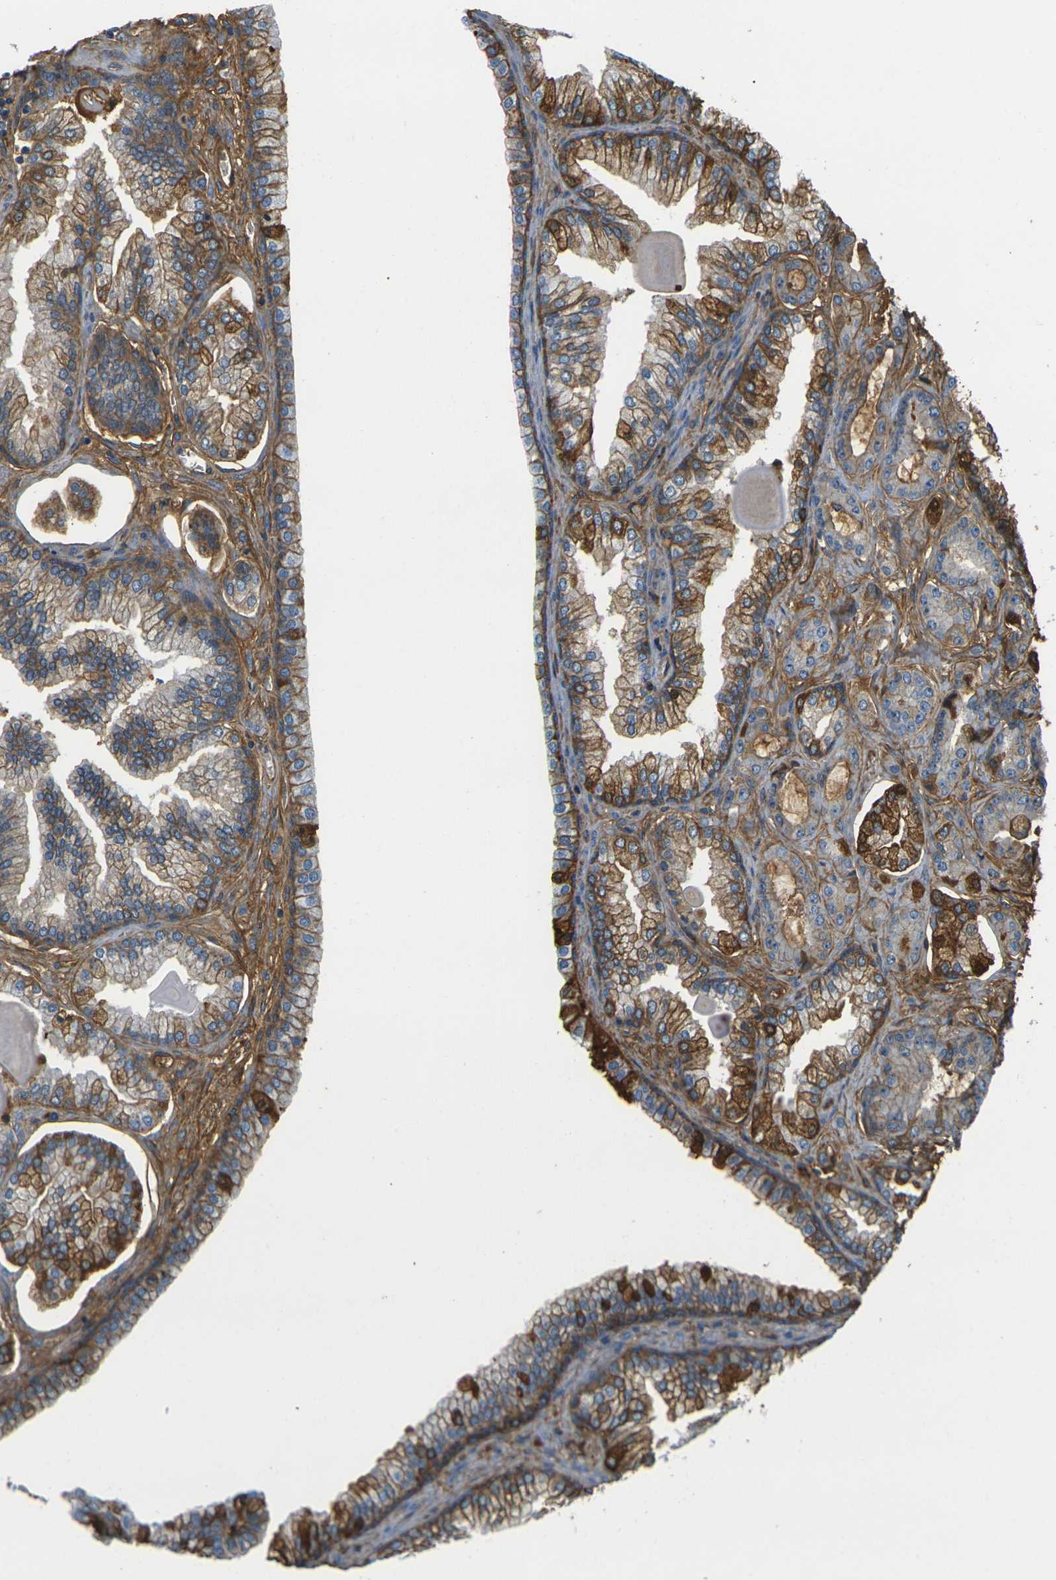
{"staining": {"intensity": "moderate", "quantity": "25%-75%", "location": "cytoplasmic/membranous"}, "tissue": "prostate cancer", "cell_type": "Tumor cells", "image_type": "cancer", "snomed": [{"axis": "morphology", "description": "Adenocarcinoma, Low grade"}, {"axis": "topography", "description": "Prostate"}], "caption": "Immunohistochemical staining of human prostate adenocarcinoma (low-grade) exhibits medium levels of moderate cytoplasmic/membranous expression in about 25%-75% of tumor cells.", "gene": "PLCD1", "patient": {"sex": "male", "age": 59}}